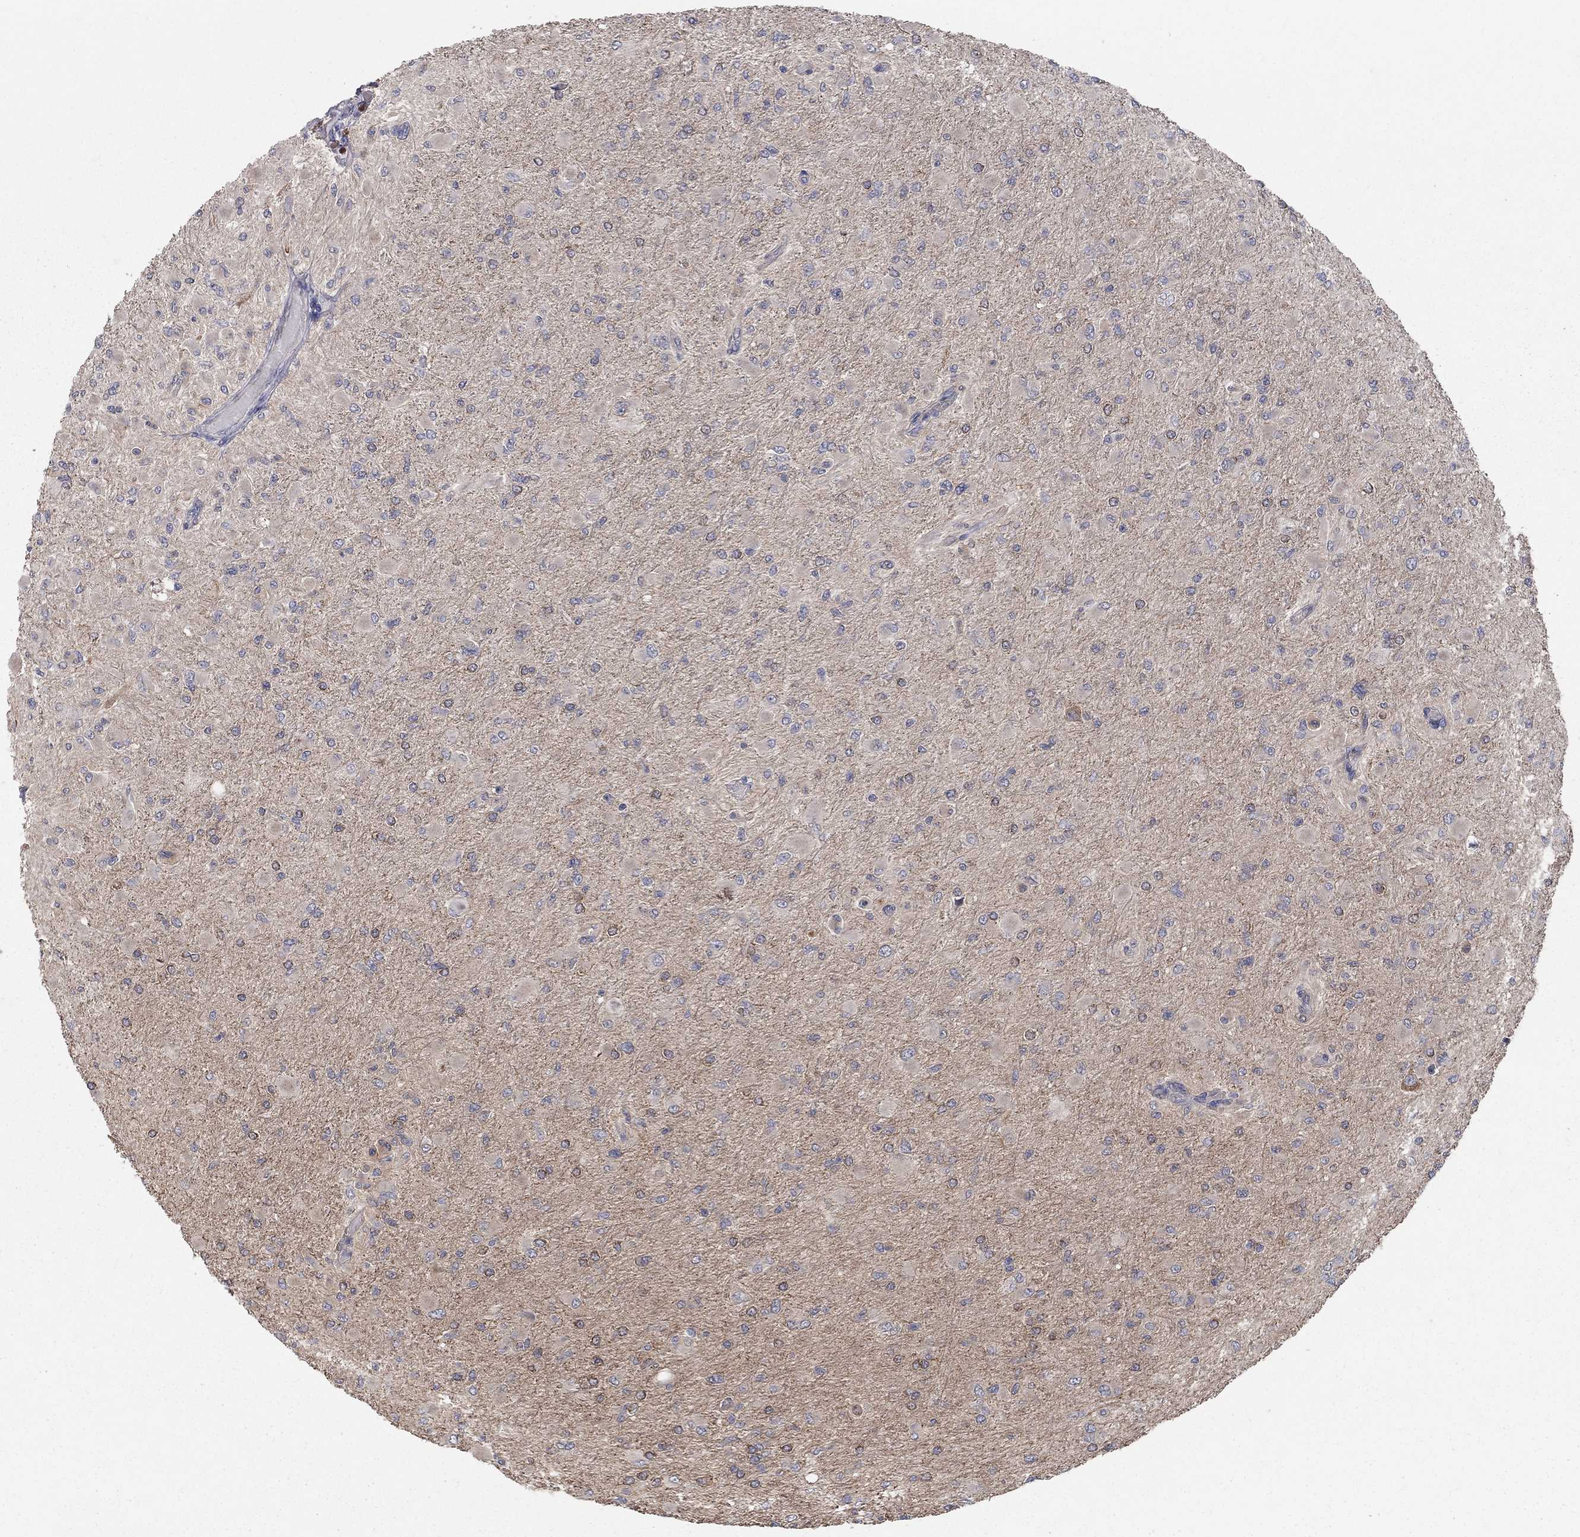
{"staining": {"intensity": "negative", "quantity": "none", "location": "none"}, "tissue": "glioma", "cell_type": "Tumor cells", "image_type": "cancer", "snomed": [{"axis": "morphology", "description": "Glioma, malignant, High grade"}, {"axis": "topography", "description": "Cerebral cortex"}], "caption": "Immunohistochemical staining of glioma exhibits no significant expression in tumor cells. Nuclei are stained in blue.", "gene": "WASF3", "patient": {"sex": "female", "age": 36}}